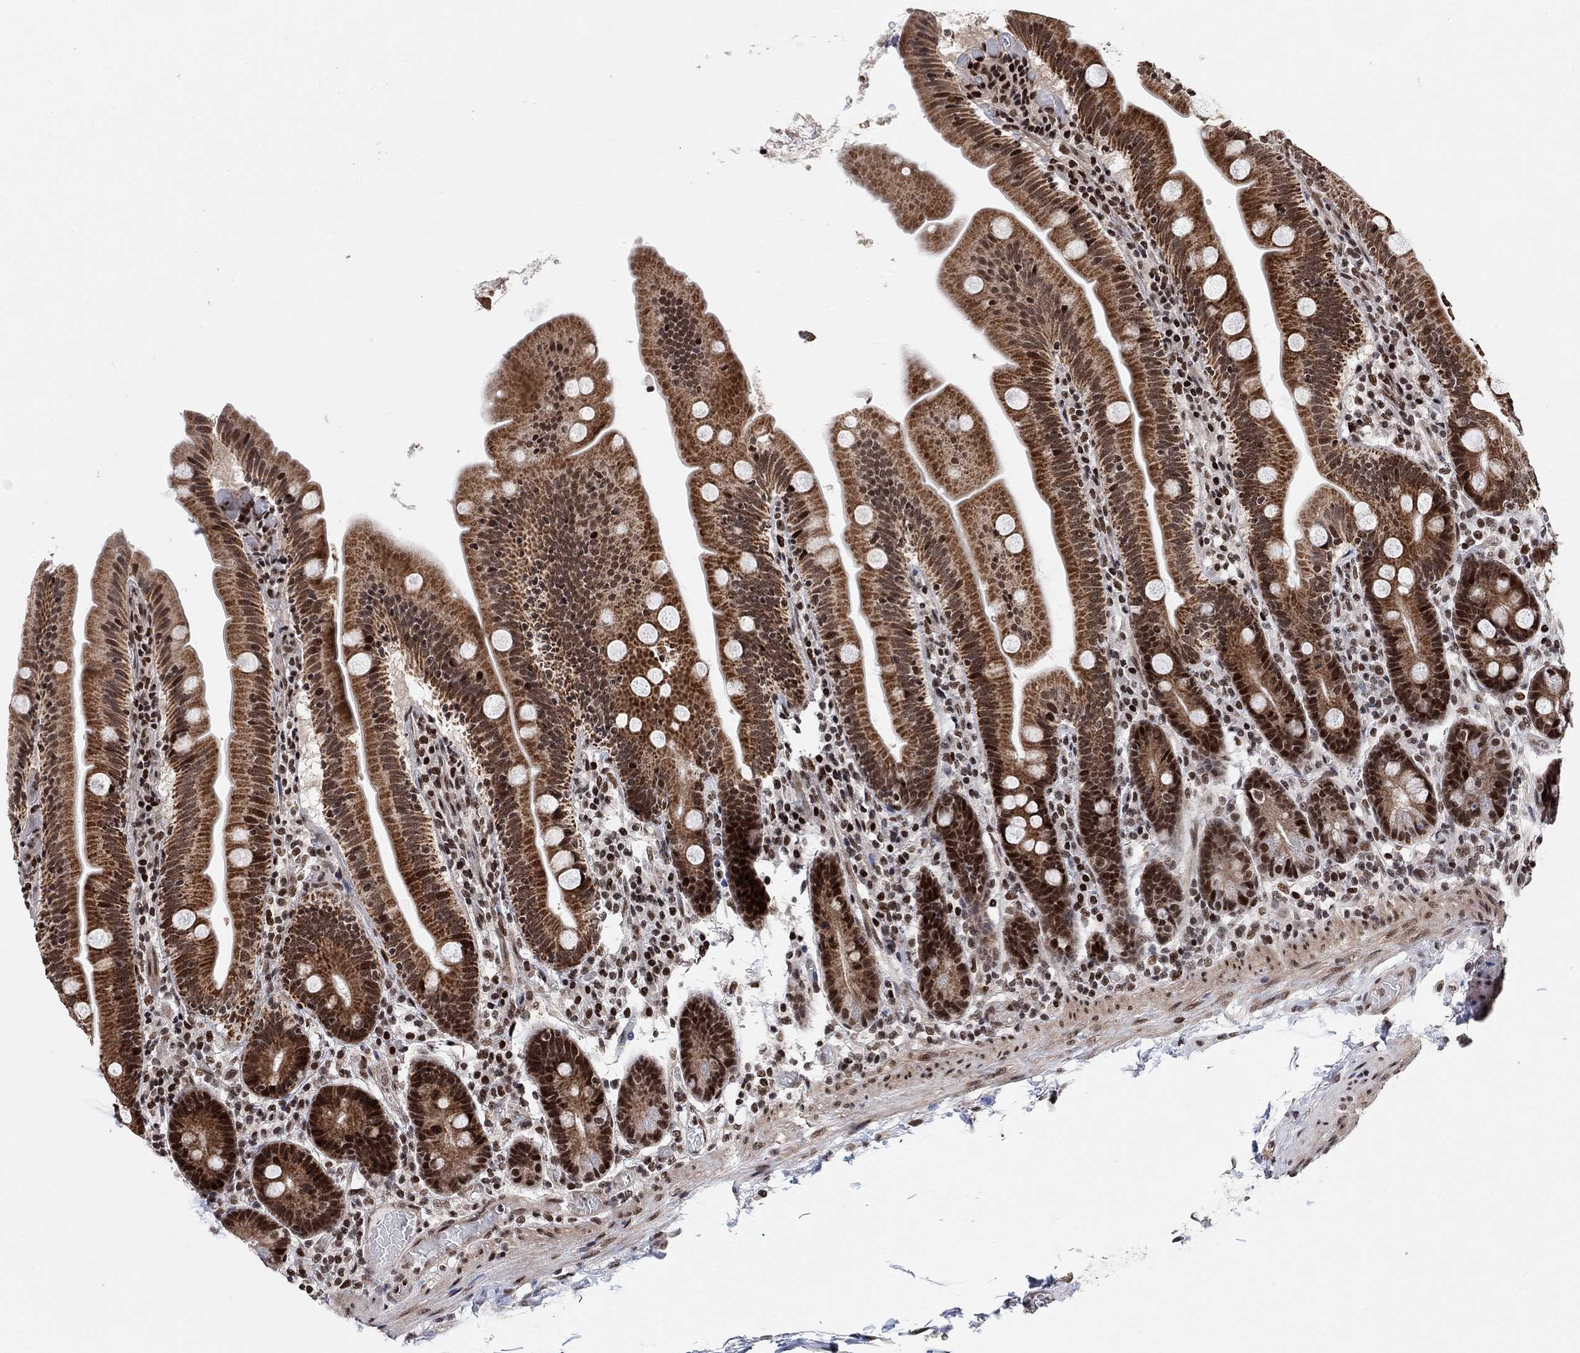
{"staining": {"intensity": "strong", "quantity": ">75%", "location": "cytoplasmic/membranous,nuclear"}, "tissue": "small intestine", "cell_type": "Glandular cells", "image_type": "normal", "snomed": [{"axis": "morphology", "description": "Normal tissue, NOS"}, {"axis": "topography", "description": "Small intestine"}], "caption": "A high amount of strong cytoplasmic/membranous,nuclear staining is seen in approximately >75% of glandular cells in unremarkable small intestine.", "gene": "E4F1", "patient": {"sex": "male", "age": 37}}